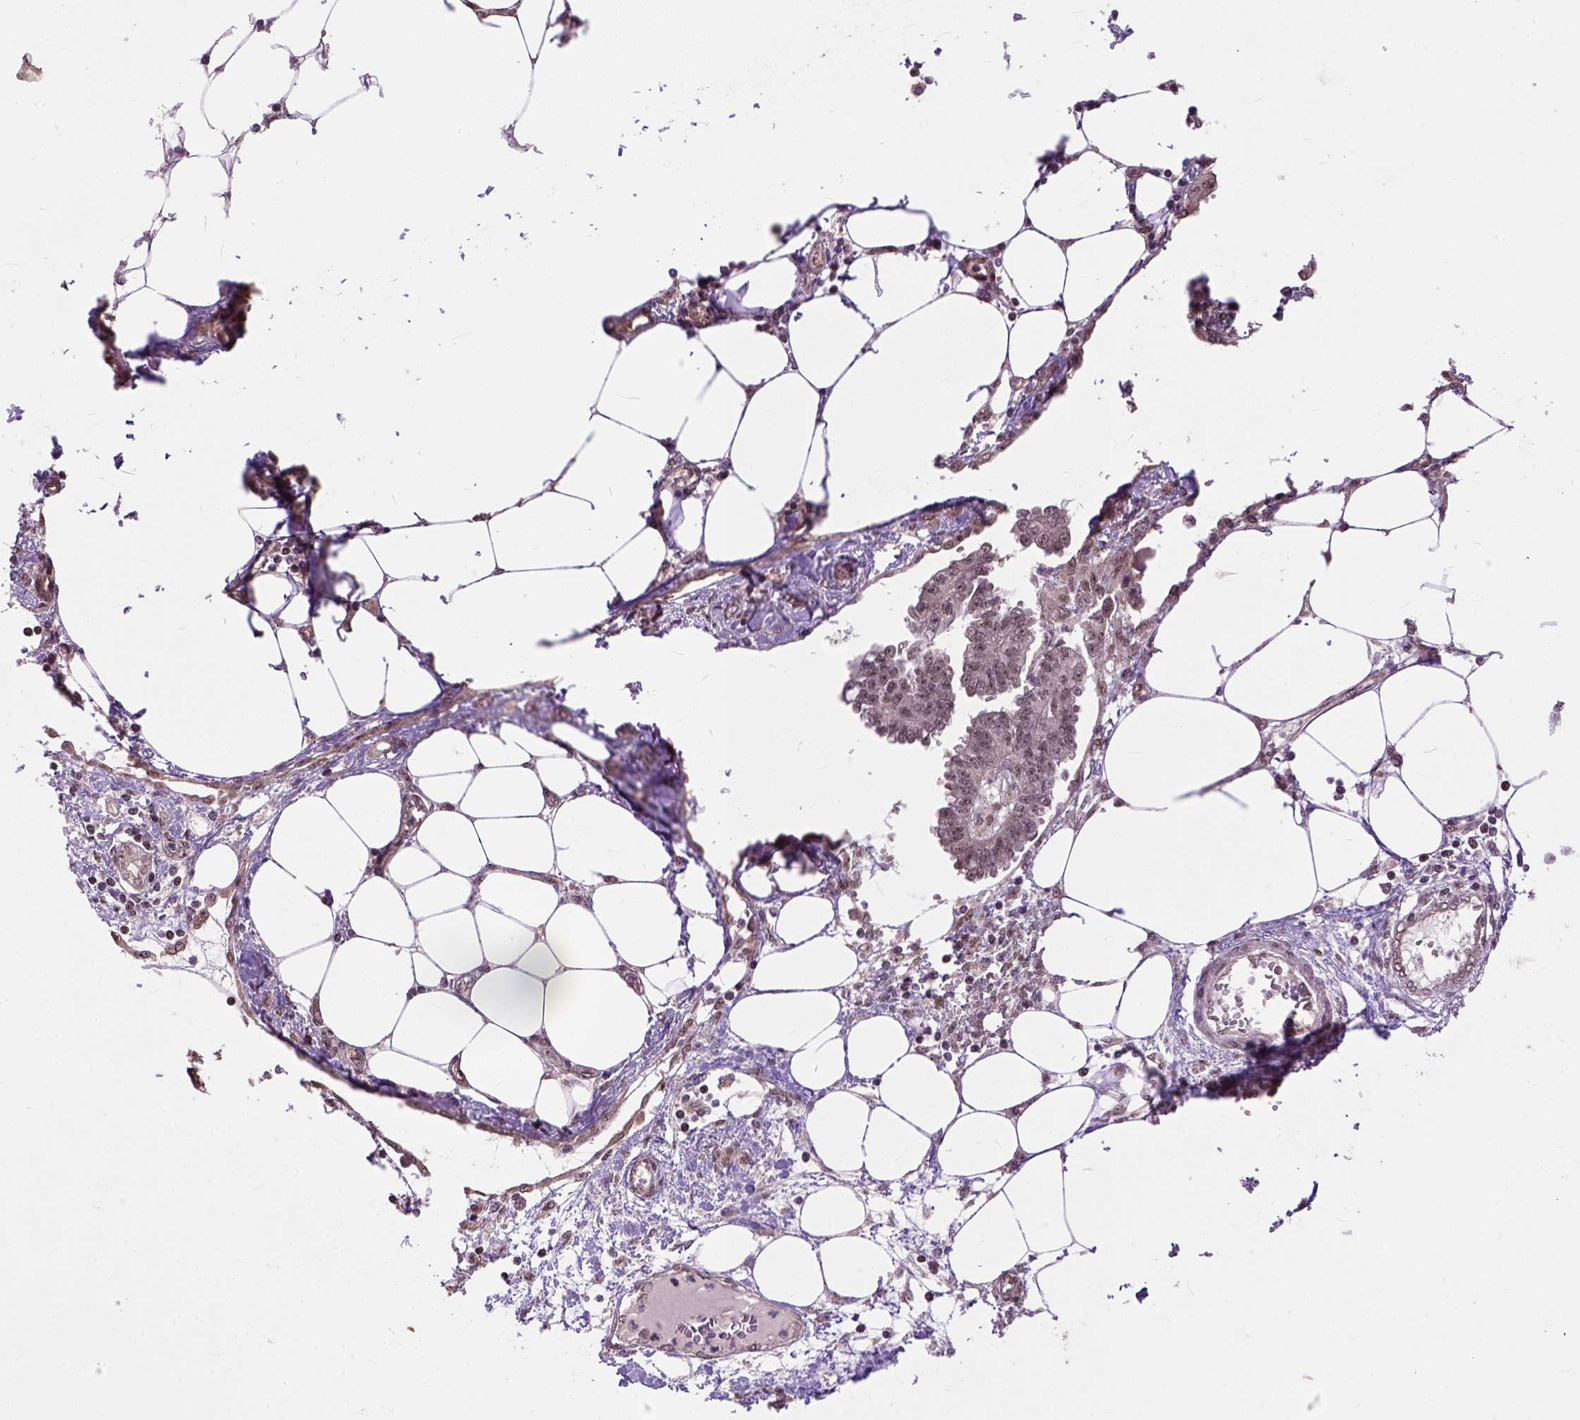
{"staining": {"intensity": "weak", "quantity": ">75%", "location": "nuclear"}, "tissue": "endometrial cancer", "cell_type": "Tumor cells", "image_type": "cancer", "snomed": [{"axis": "morphology", "description": "Adenocarcinoma, NOS"}, {"axis": "morphology", "description": "Adenocarcinoma, metastatic, NOS"}, {"axis": "topography", "description": "Adipose tissue"}, {"axis": "topography", "description": "Endometrium"}], "caption": "Immunohistochemistry histopathology image of human endometrial cancer (adenocarcinoma) stained for a protein (brown), which shows low levels of weak nuclear expression in approximately >75% of tumor cells.", "gene": "ZNF630", "patient": {"sex": "female", "age": 67}}